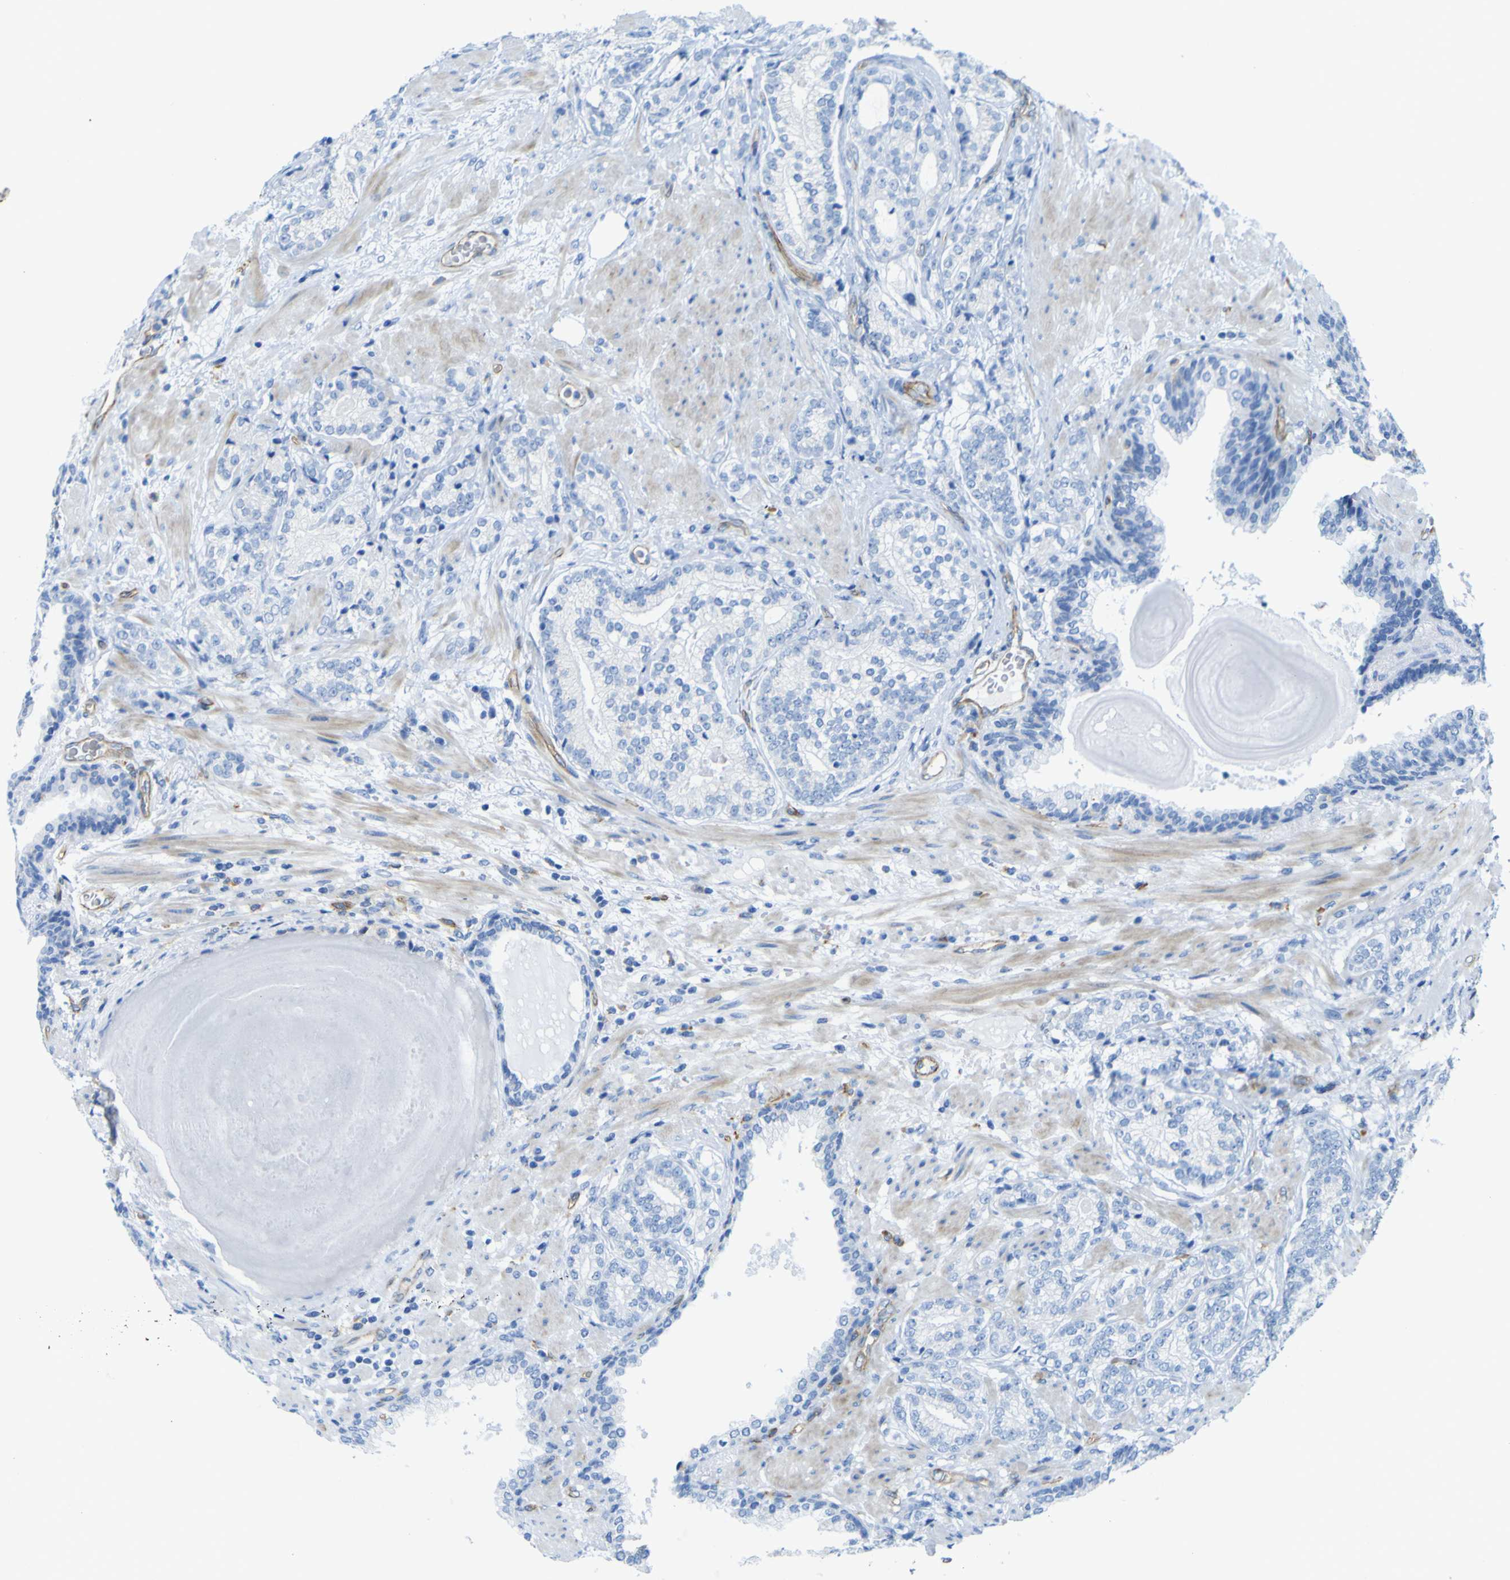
{"staining": {"intensity": "negative", "quantity": "none", "location": "none"}, "tissue": "prostate cancer", "cell_type": "Tumor cells", "image_type": "cancer", "snomed": [{"axis": "morphology", "description": "Adenocarcinoma, High grade"}, {"axis": "topography", "description": "Prostate"}], "caption": "Tumor cells are negative for protein expression in human prostate high-grade adenocarcinoma.", "gene": "CD93", "patient": {"sex": "male", "age": 61}}